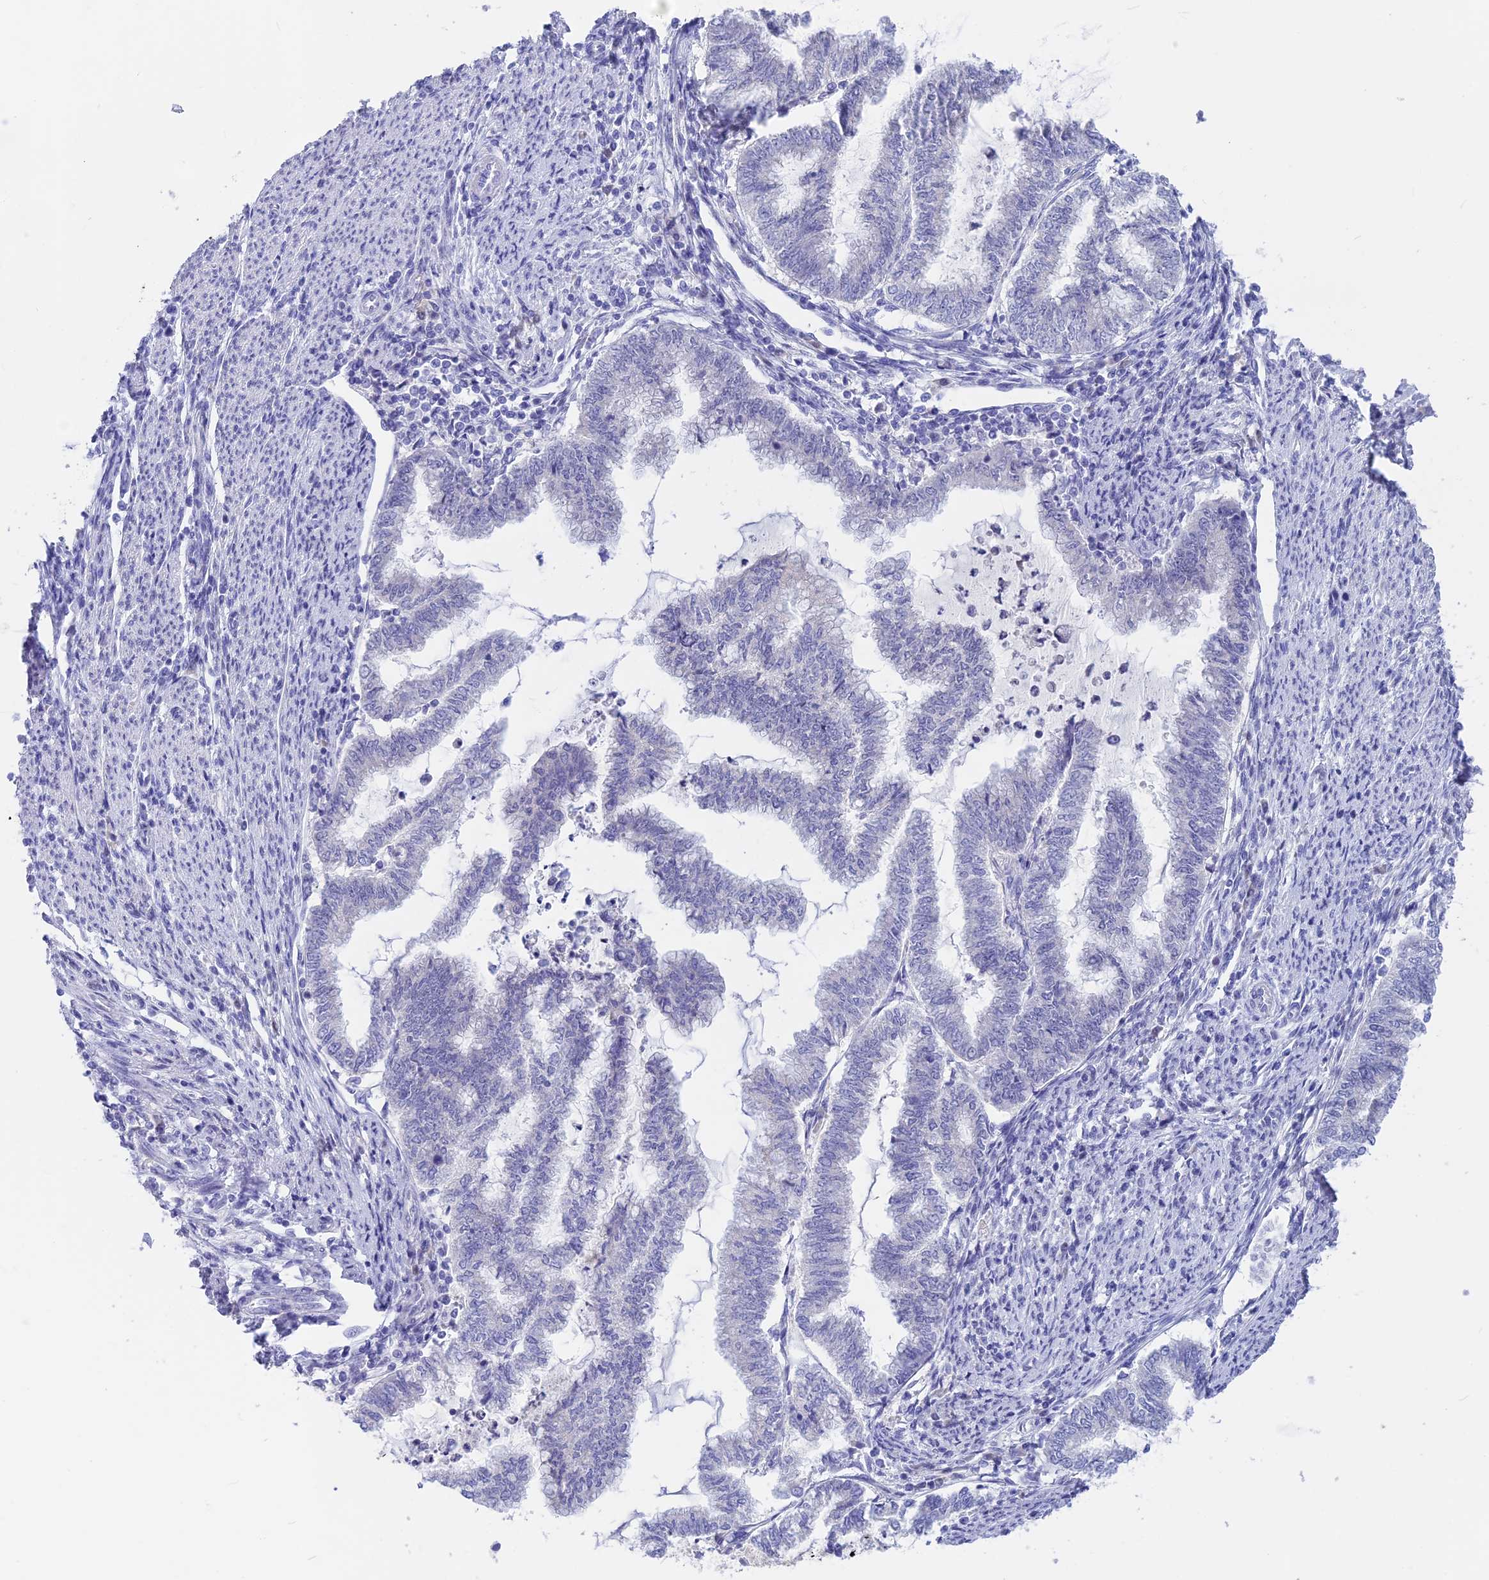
{"staining": {"intensity": "negative", "quantity": "none", "location": "none"}, "tissue": "endometrial cancer", "cell_type": "Tumor cells", "image_type": "cancer", "snomed": [{"axis": "morphology", "description": "Adenocarcinoma, NOS"}, {"axis": "topography", "description": "Endometrium"}], "caption": "The image displays no staining of tumor cells in adenocarcinoma (endometrial).", "gene": "SNTN", "patient": {"sex": "female", "age": 79}}